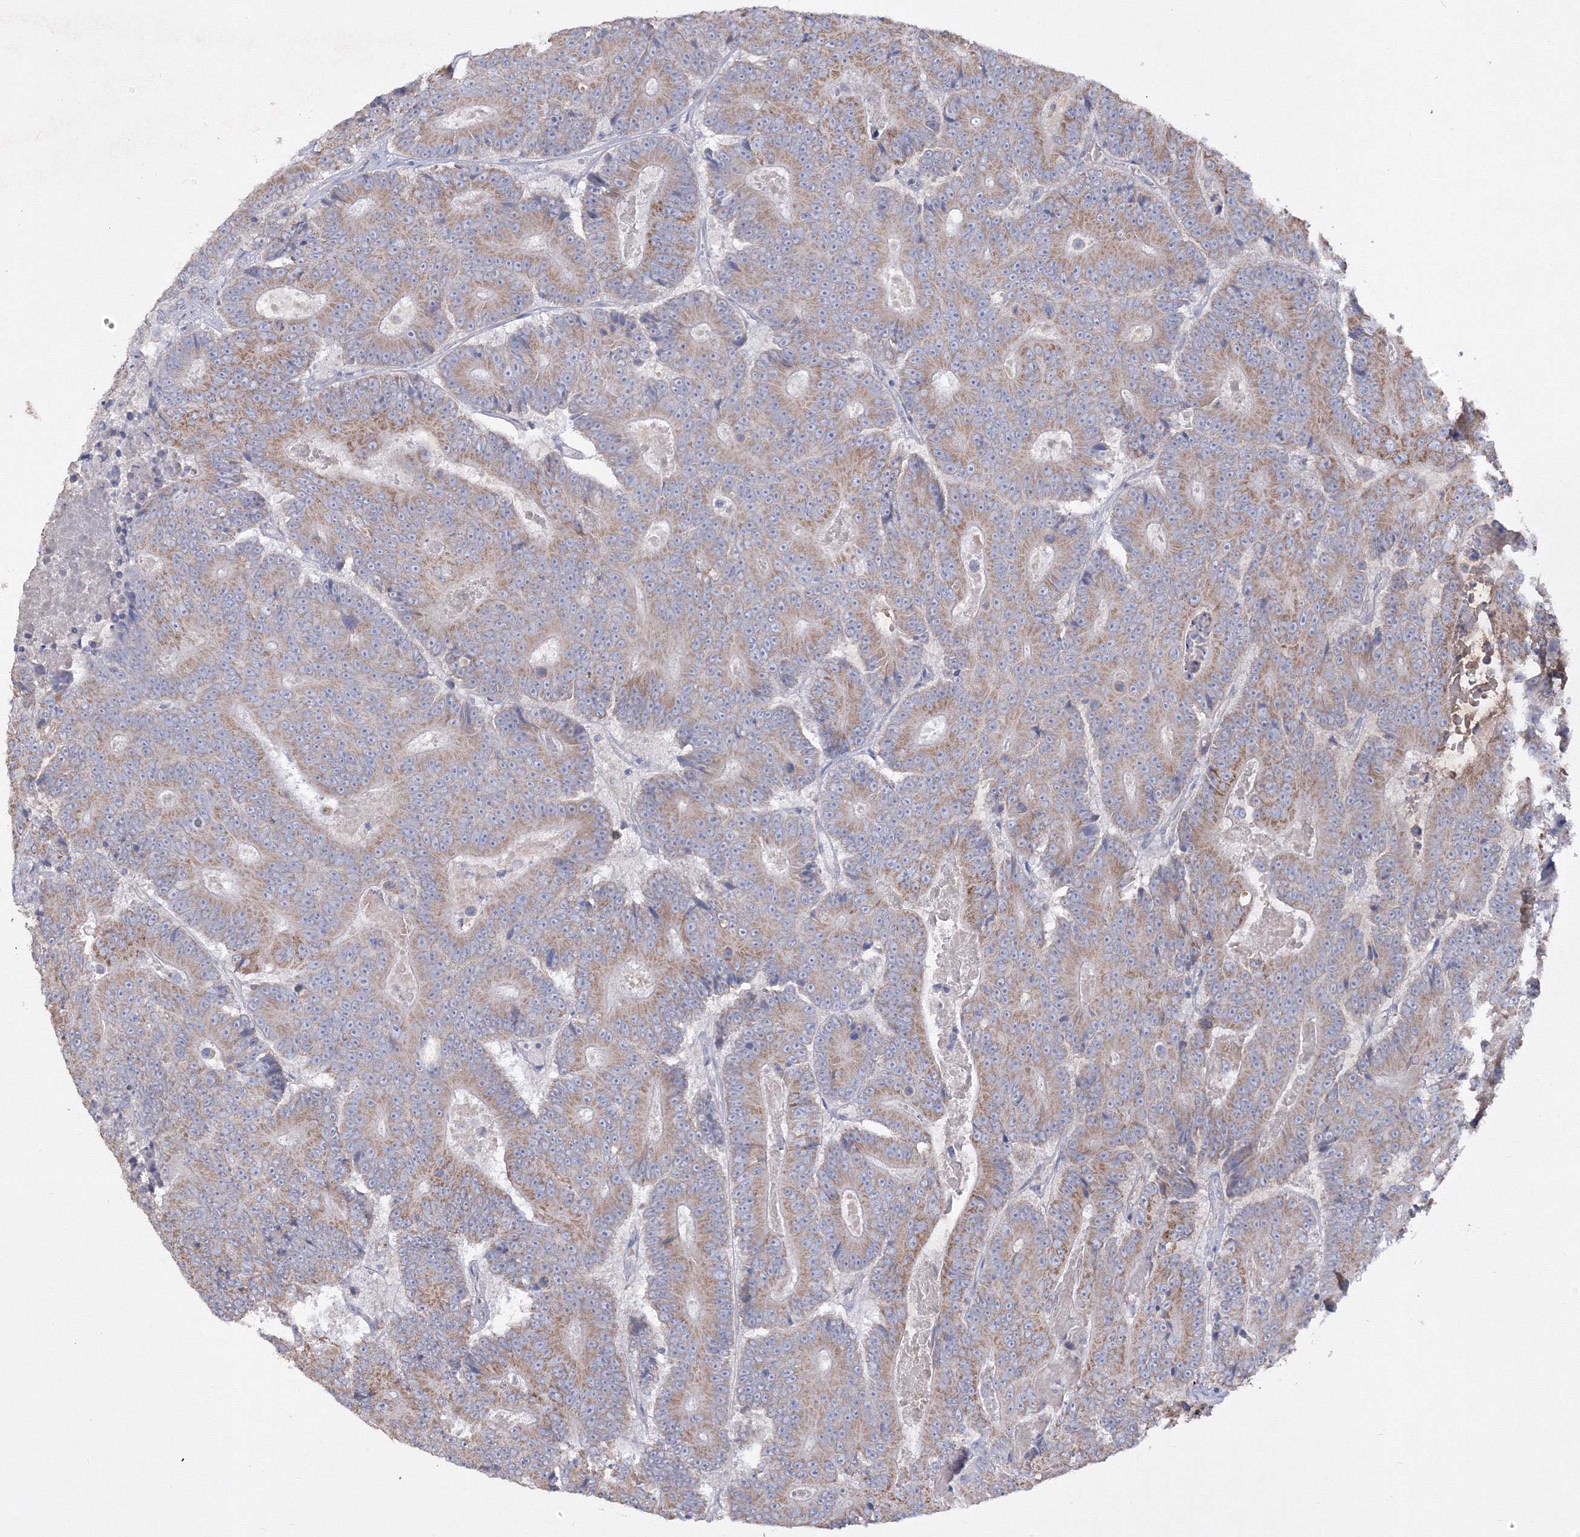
{"staining": {"intensity": "weak", "quantity": "25%-75%", "location": "cytoplasmic/membranous"}, "tissue": "colorectal cancer", "cell_type": "Tumor cells", "image_type": "cancer", "snomed": [{"axis": "morphology", "description": "Adenocarcinoma, NOS"}, {"axis": "topography", "description": "Colon"}], "caption": "Immunohistochemical staining of colorectal cancer (adenocarcinoma) exhibits weak cytoplasmic/membranous protein positivity in about 25%-75% of tumor cells. The protein of interest is stained brown, and the nuclei are stained in blue (DAB IHC with brightfield microscopy, high magnification).", "gene": "GRSF1", "patient": {"sex": "male", "age": 83}}